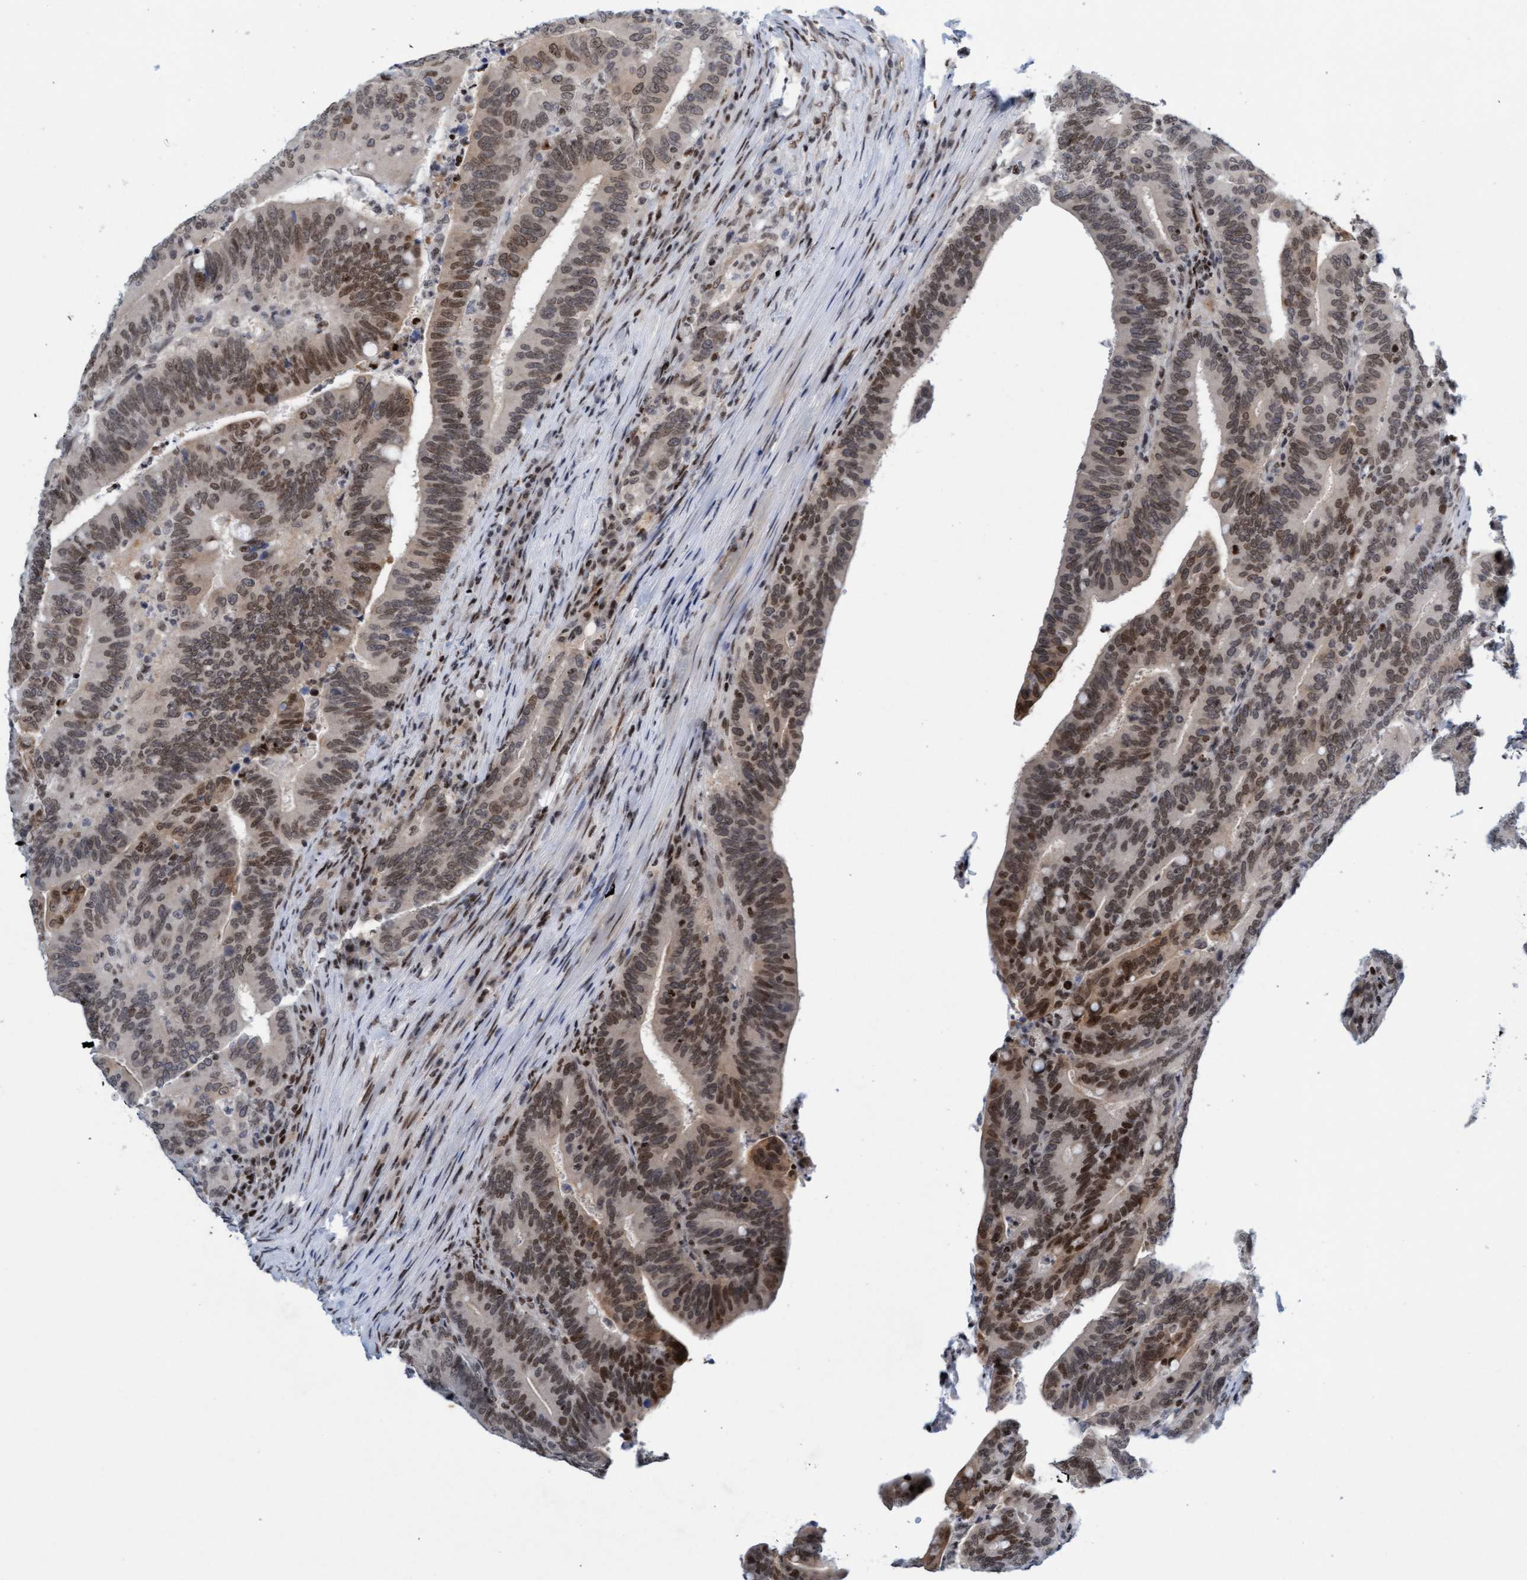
{"staining": {"intensity": "moderate", "quantity": ">75%", "location": "nuclear"}, "tissue": "colorectal cancer", "cell_type": "Tumor cells", "image_type": "cancer", "snomed": [{"axis": "morphology", "description": "Adenocarcinoma, NOS"}, {"axis": "topography", "description": "Colon"}], "caption": "An image showing moderate nuclear staining in approximately >75% of tumor cells in colorectal adenocarcinoma, as visualized by brown immunohistochemical staining.", "gene": "GLRX2", "patient": {"sex": "female", "age": 66}}